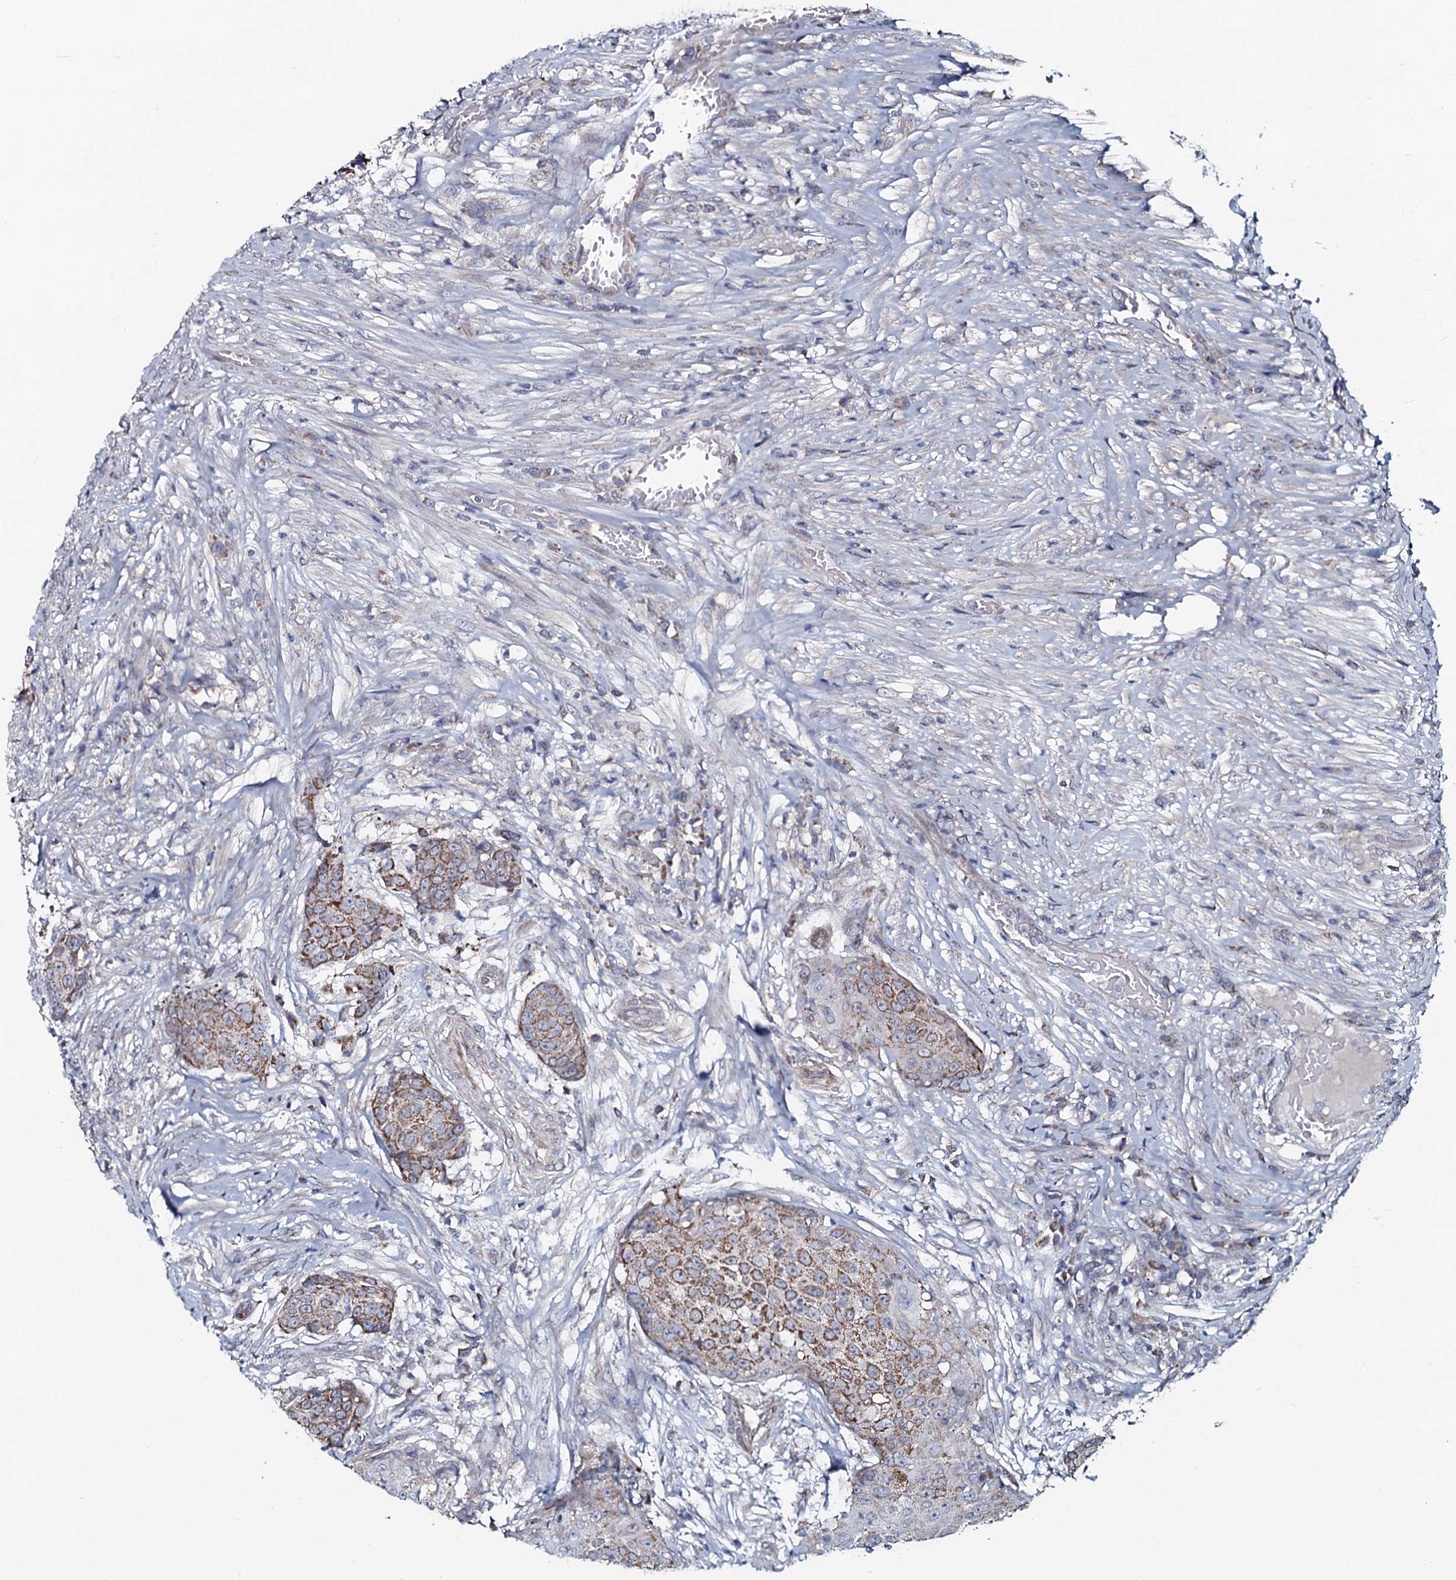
{"staining": {"intensity": "moderate", "quantity": ">75%", "location": "cytoplasmic/membranous"}, "tissue": "urothelial cancer", "cell_type": "Tumor cells", "image_type": "cancer", "snomed": [{"axis": "morphology", "description": "Urothelial carcinoma, High grade"}, {"axis": "topography", "description": "Urinary bladder"}], "caption": "IHC (DAB) staining of human urothelial cancer shows moderate cytoplasmic/membranous protein staining in approximately >75% of tumor cells. (brown staining indicates protein expression, while blue staining denotes nuclei).", "gene": "KCTD4", "patient": {"sex": "female", "age": 63}}